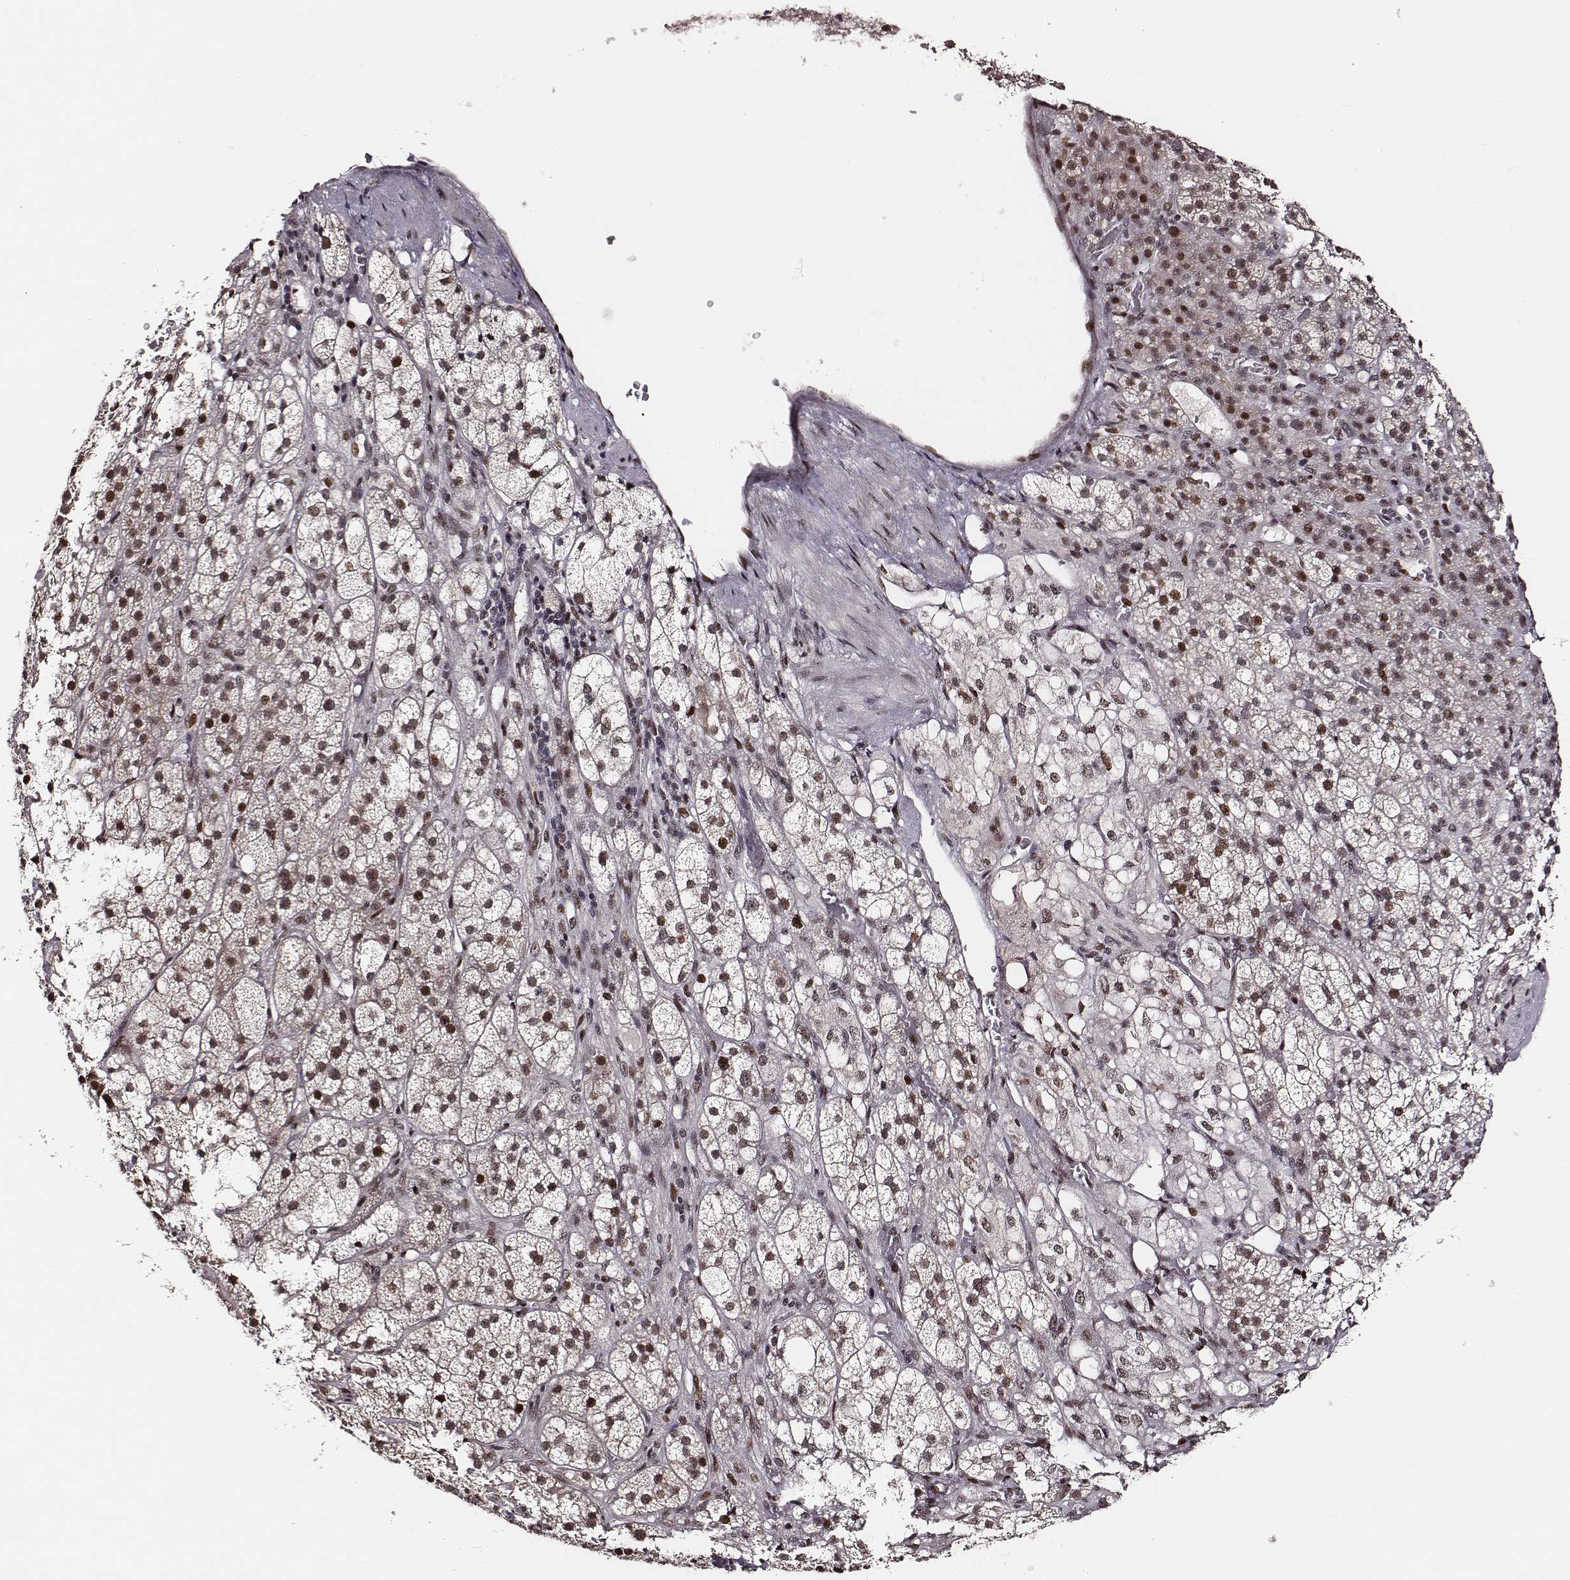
{"staining": {"intensity": "moderate", "quantity": ">75%", "location": "nuclear"}, "tissue": "adrenal gland", "cell_type": "Glandular cells", "image_type": "normal", "snomed": [{"axis": "morphology", "description": "Normal tissue, NOS"}, {"axis": "topography", "description": "Adrenal gland"}], "caption": "High-magnification brightfield microscopy of normal adrenal gland stained with DAB (3,3'-diaminobenzidine) (brown) and counterstained with hematoxylin (blue). glandular cells exhibit moderate nuclear expression is identified in approximately>75% of cells. (DAB (3,3'-diaminobenzidine) = brown stain, brightfield microscopy at high magnification).", "gene": "PPARA", "patient": {"sex": "female", "age": 60}}